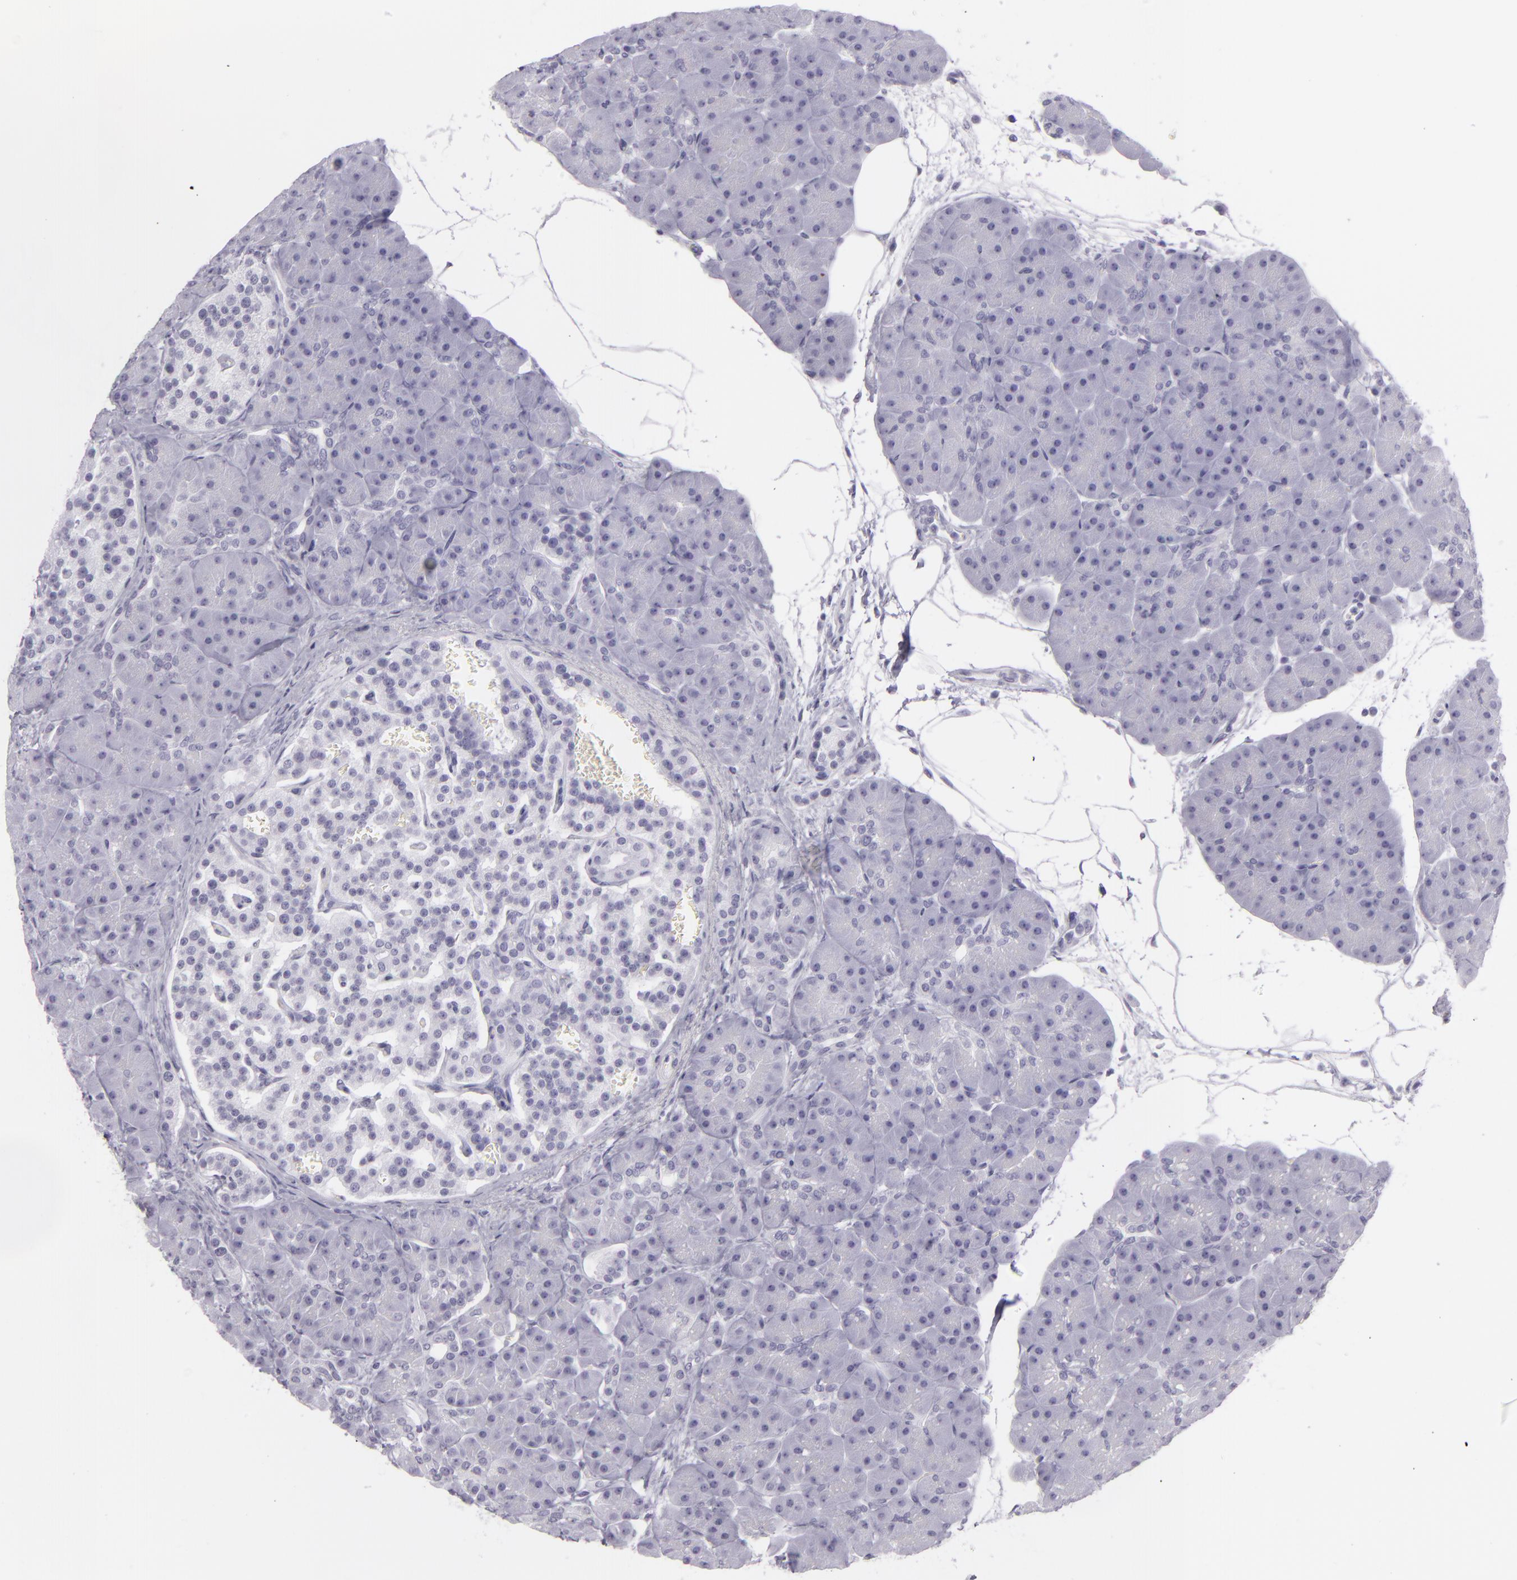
{"staining": {"intensity": "negative", "quantity": "none", "location": "none"}, "tissue": "pancreas", "cell_type": "Exocrine glandular cells", "image_type": "normal", "snomed": [{"axis": "morphology", "description": "Normal tissue, NOS"}, {"axis": "topography", "description": "Pancreas"}], "caption": "High magnification brightfield microscopy of benign pancreas stained with DAB (3,3'-diaminobenzidine) (brown) and counterstained with hematoxylin (blue): exocrine glandular cells show no significant positivity.", "gene": "MCM3", "patient": {"sex": "male", "age": 66}}